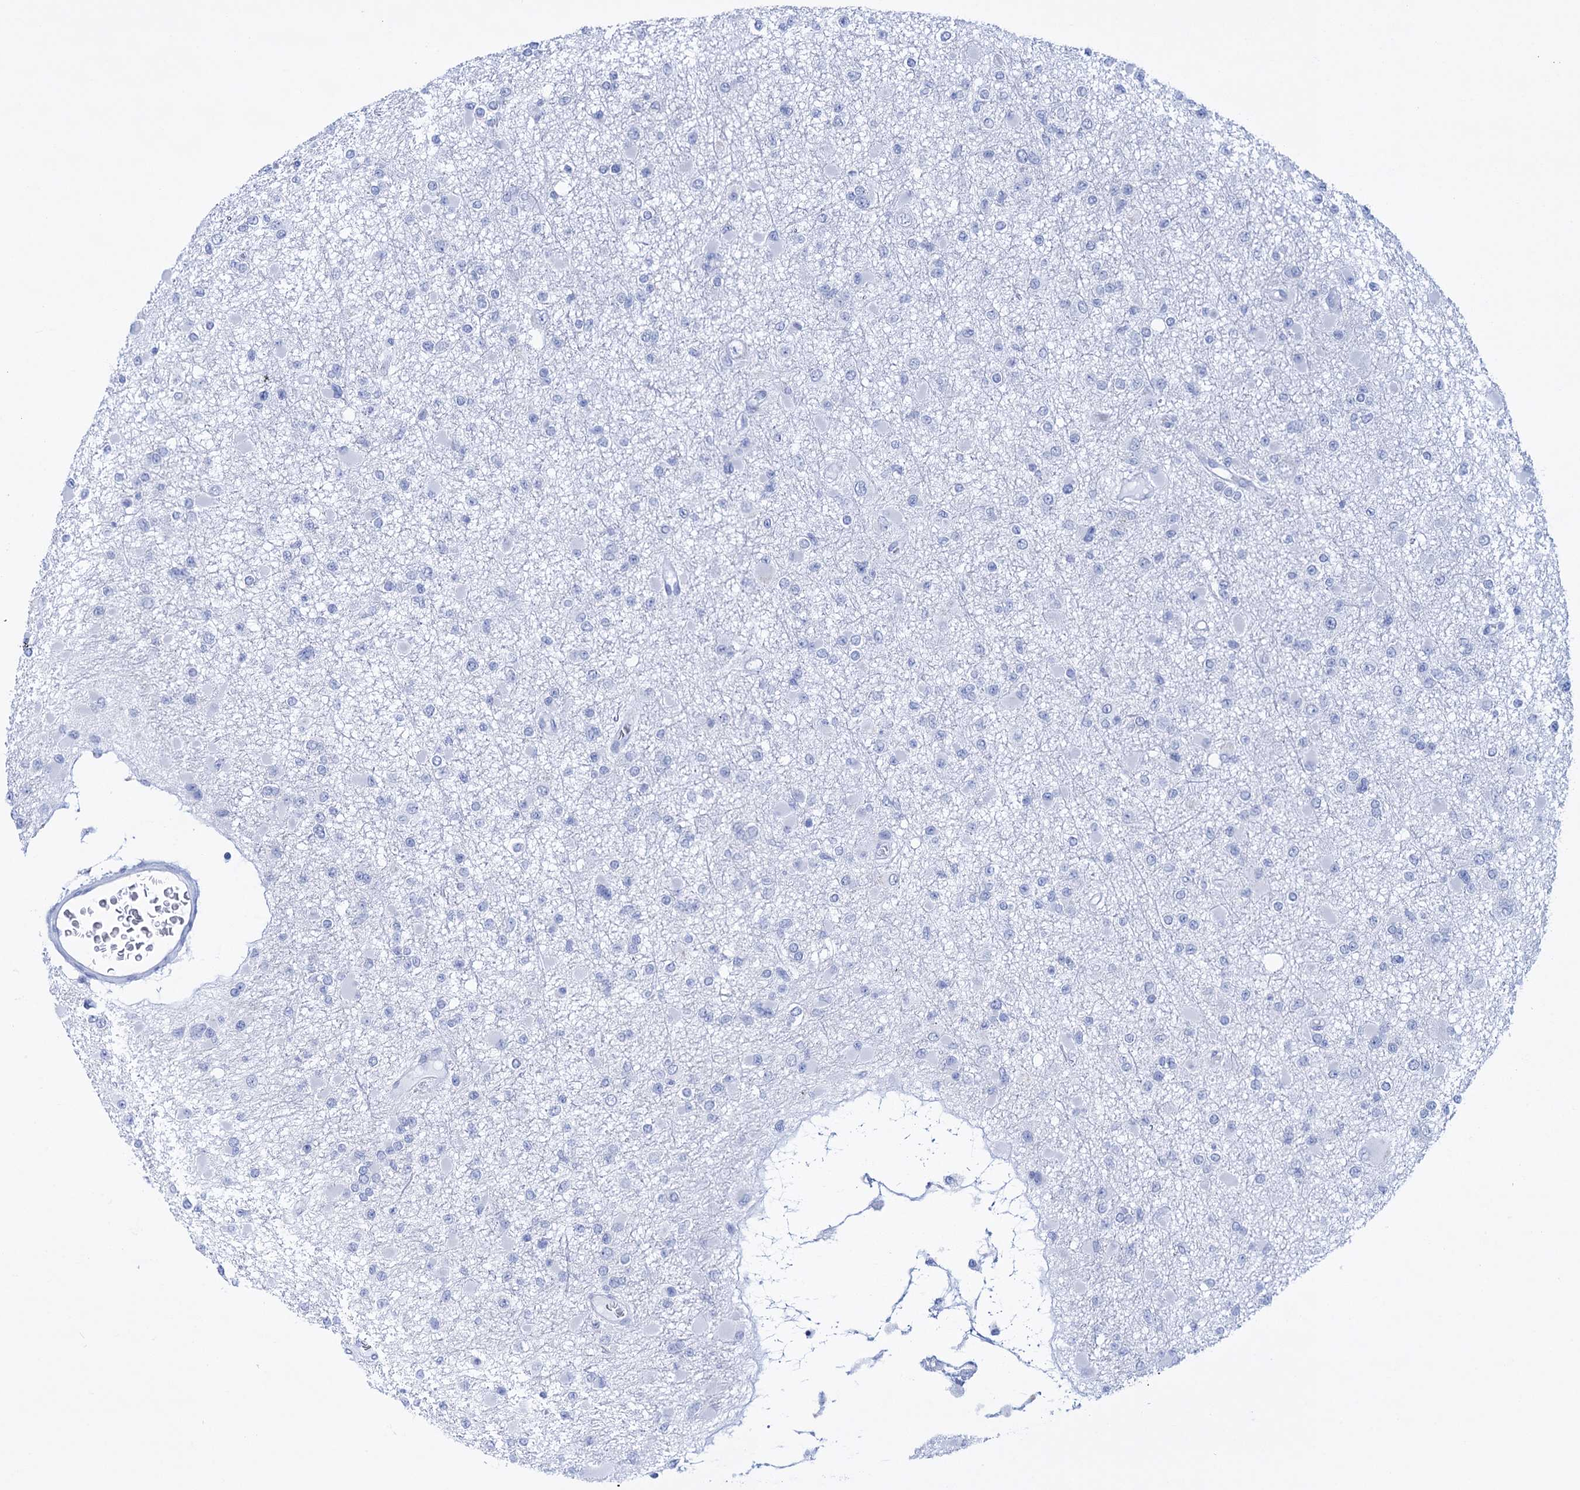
{"staining": {"intensity": "negative", "quantity": "none", "location": "none"}, "tissue": "glioma", "cell_type": "Tumor cells", "image_type": "cancer", "snomed": [{"axis": "morphology", "description": "Glioma, malignant, Low grade"}, {"axis": "topography", "description": "Brain"}], "caption": "High magnification brightfield microscopy of glioma stained with DAB (brown) and counterstained with hematoxylin (blue): tumor cells show no significant staining.", "gene": "FBXW12", "patient": {"sex": "female", "age": 22}}